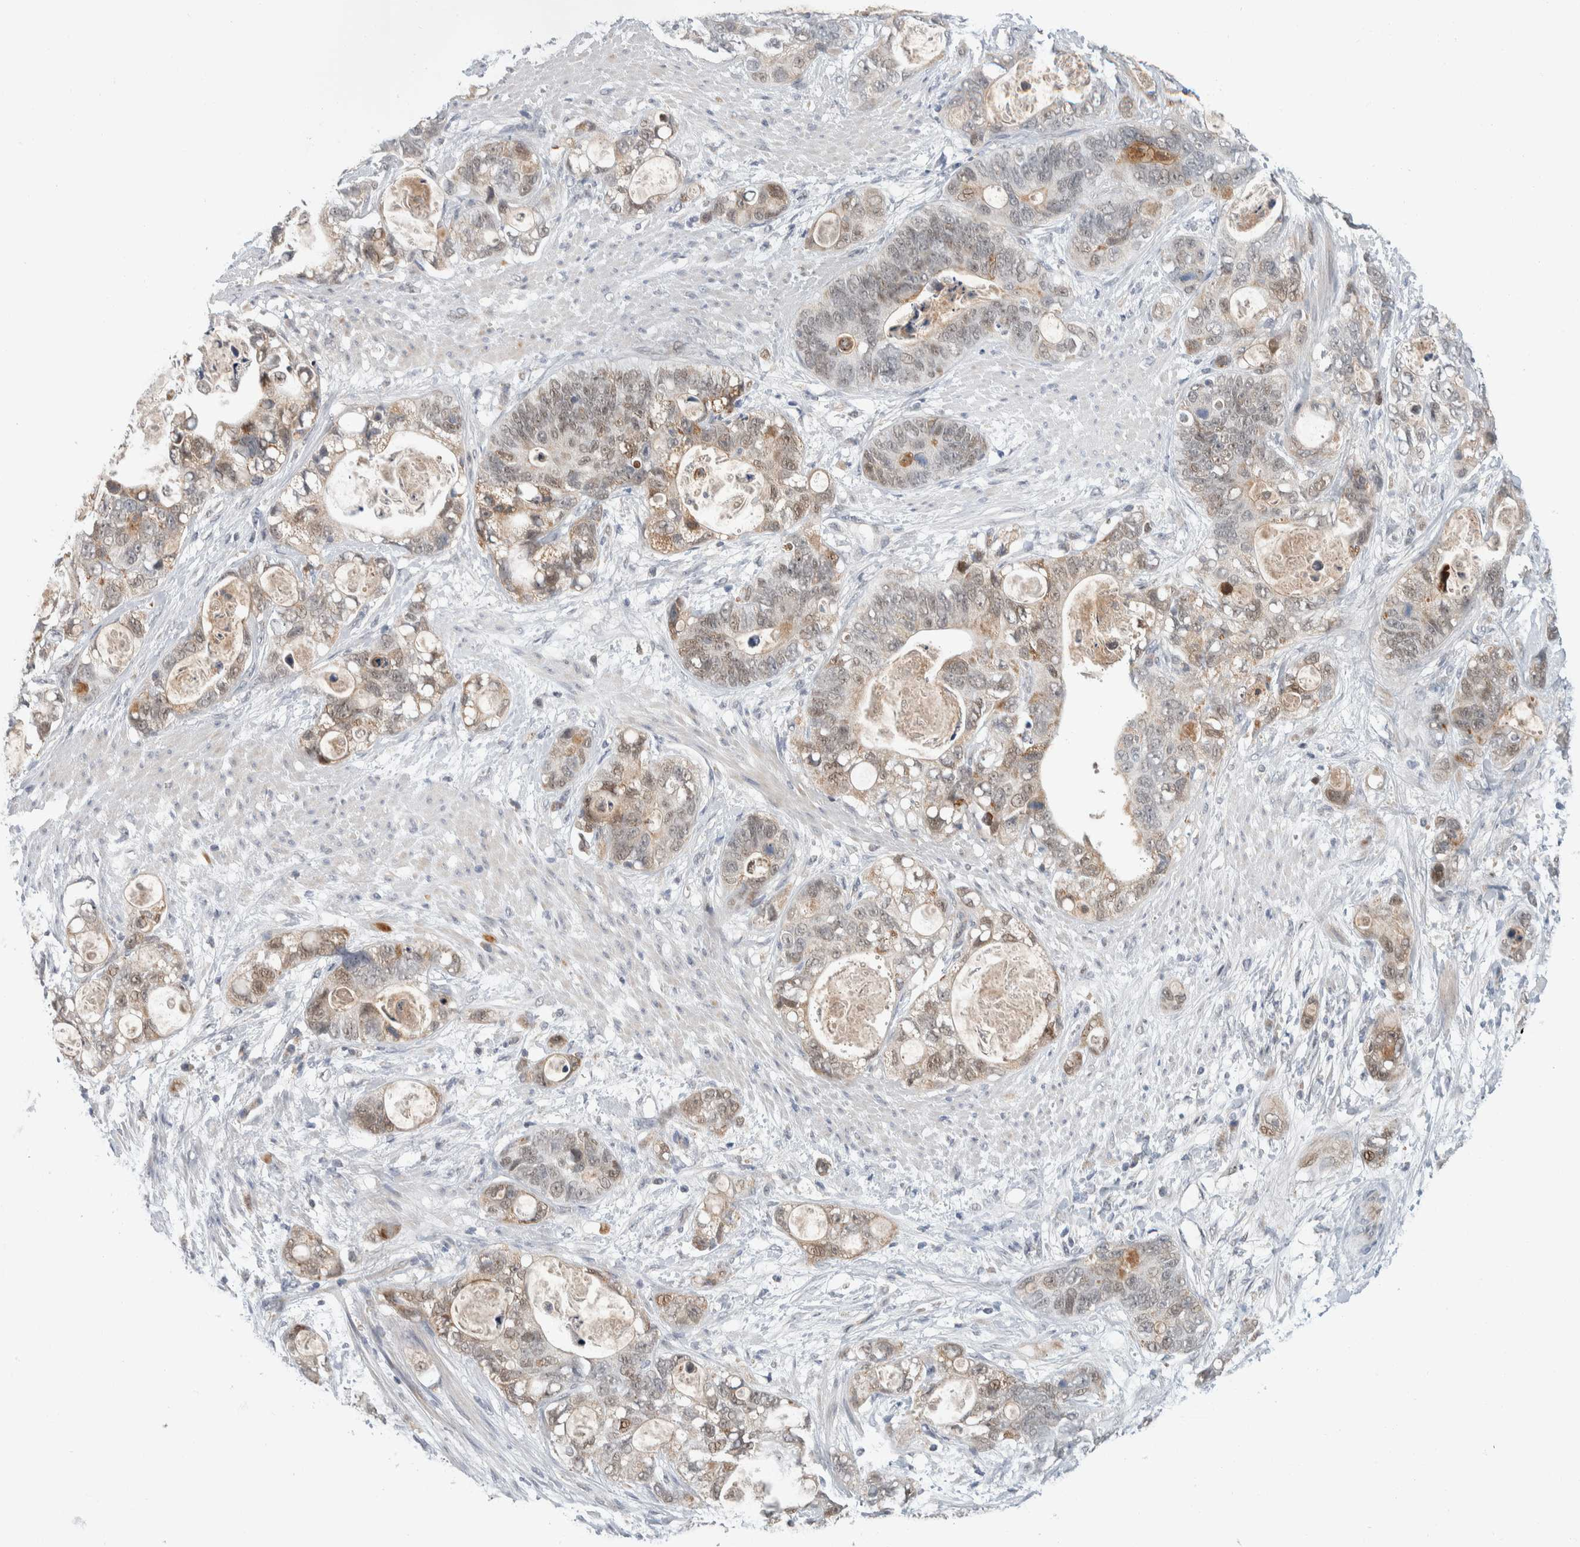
{"staining": {"intensity": "weak", "quantity": ">75%", "location": "cytoplasmic/membranous,nuclear"}, "tissue": "stomach cancer", "cell_type": "Tumor cells", "image_type": "cancer", "snomed": [{"axis": "morphology", "description": "Normal tissue, NOS"}, {"axis": "morphology", "description": "Adenocarcinoma, NOS"}, {"axis": "topography", "description": "Stomach"}], "caption": "A brown stain labels weak cytoplasmic/membranous and nuclear positivity of a protein in human stomach adenocarcinoma tumor cells.", "gene": "SHPK", "patient": {"sex": "female", "age": 89}}